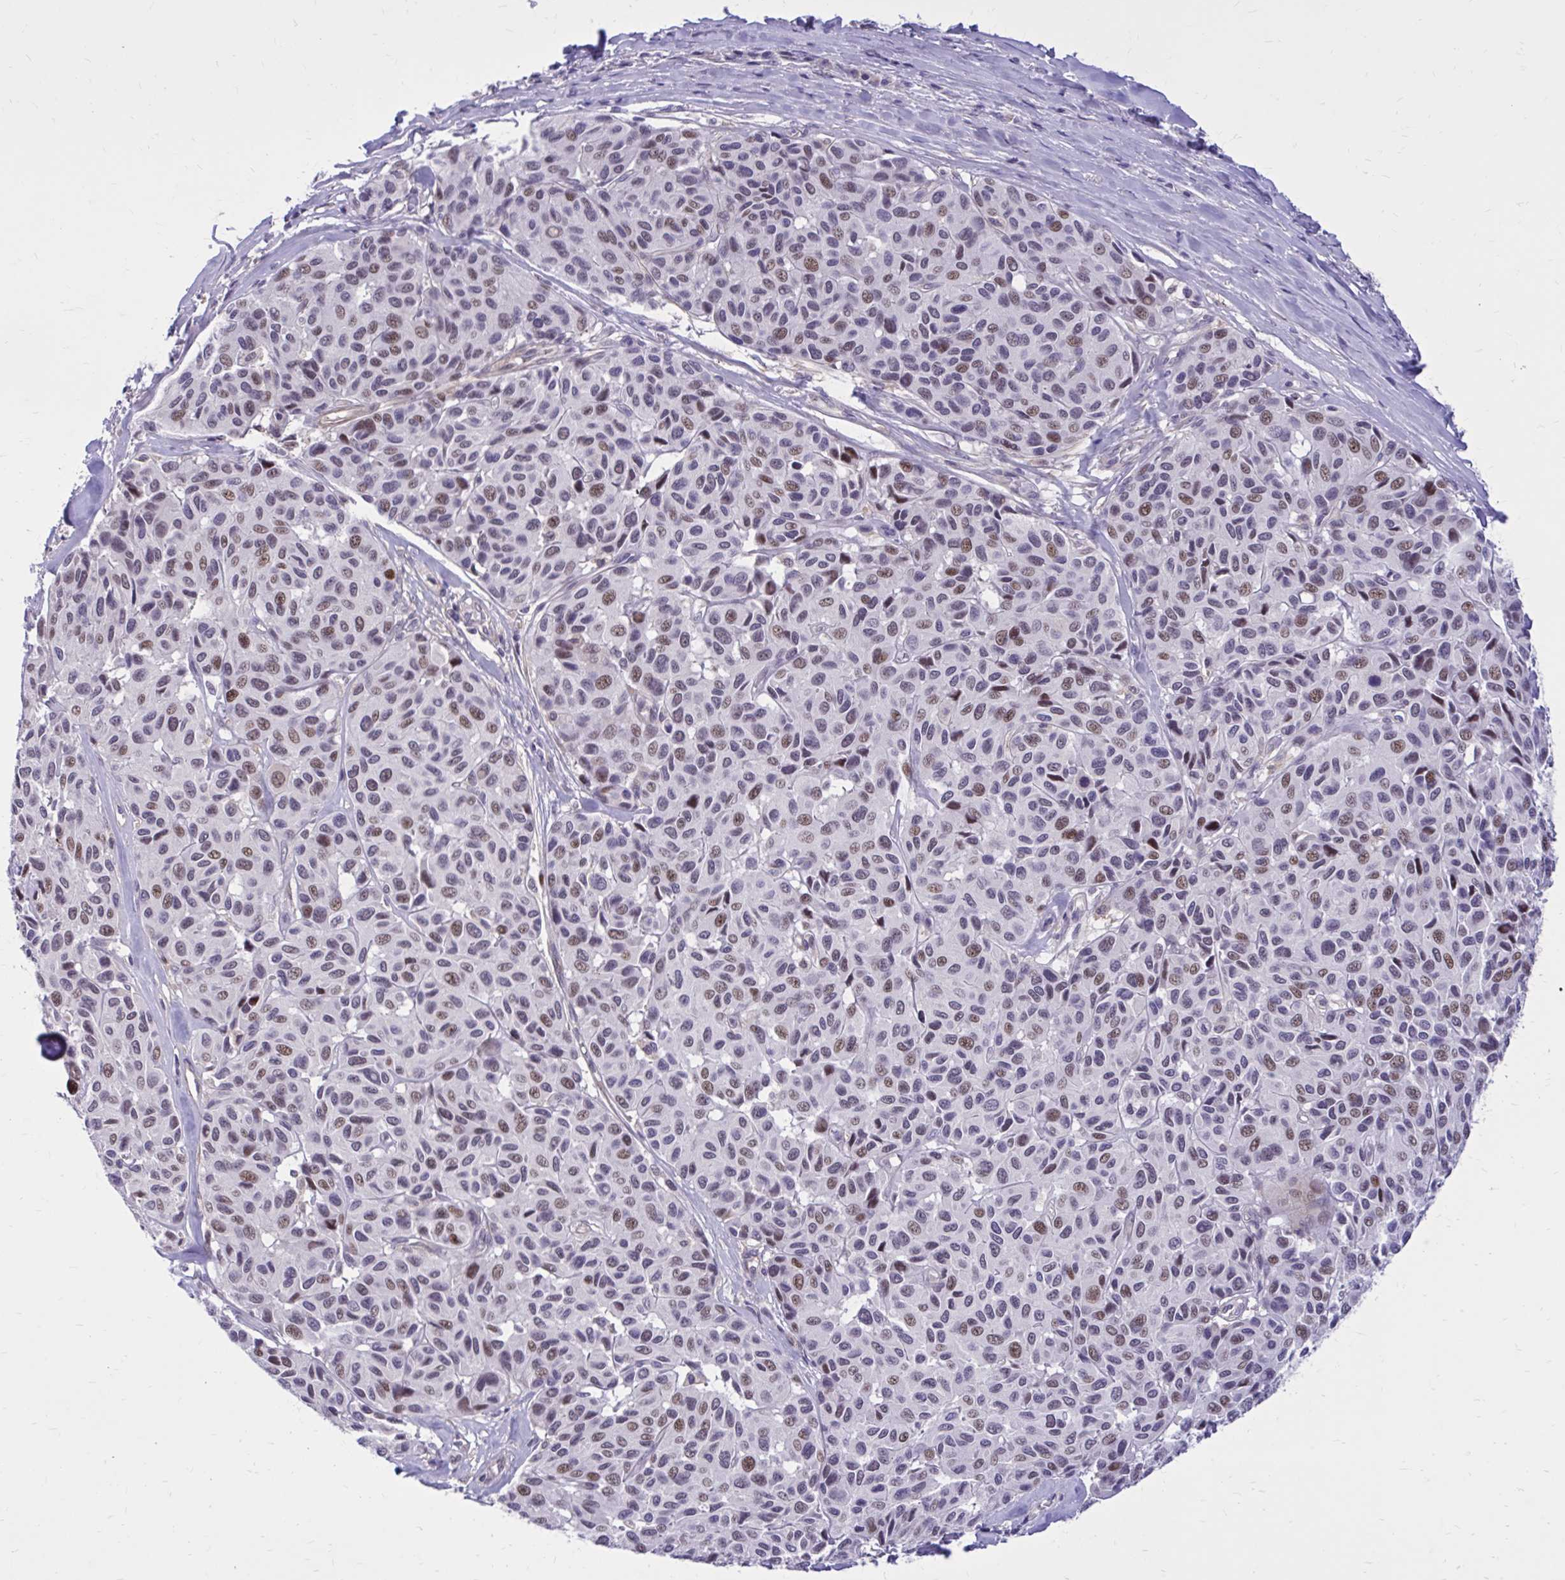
{"staining": {"intensity": "moderate", "quantity": "25%-75%", "location": "nuclear"}, "tissue": "melanoma", "cell_type": "Tumor cells", "image_type": "cancer", "snomed": [{"axis": "morphology", "description": "Malignant melanoma, NOS"}, {"axis": "topography", "description": "Skin"}], "caption": "An immunohistochemistry histopathology image of neoplastic tissue is shown. Protein staining in brown labels moderate nuclear positivity in malignant melanoma within tumor cells. The staining is performed using DAB (3,3'-diaminobenzidine) brown chromogen to label protein expression. The nuclei are counter-stained blue using hematoxylin.", "gene": "ZBTB25", "patient": {"sex": "female", "age": 66}}